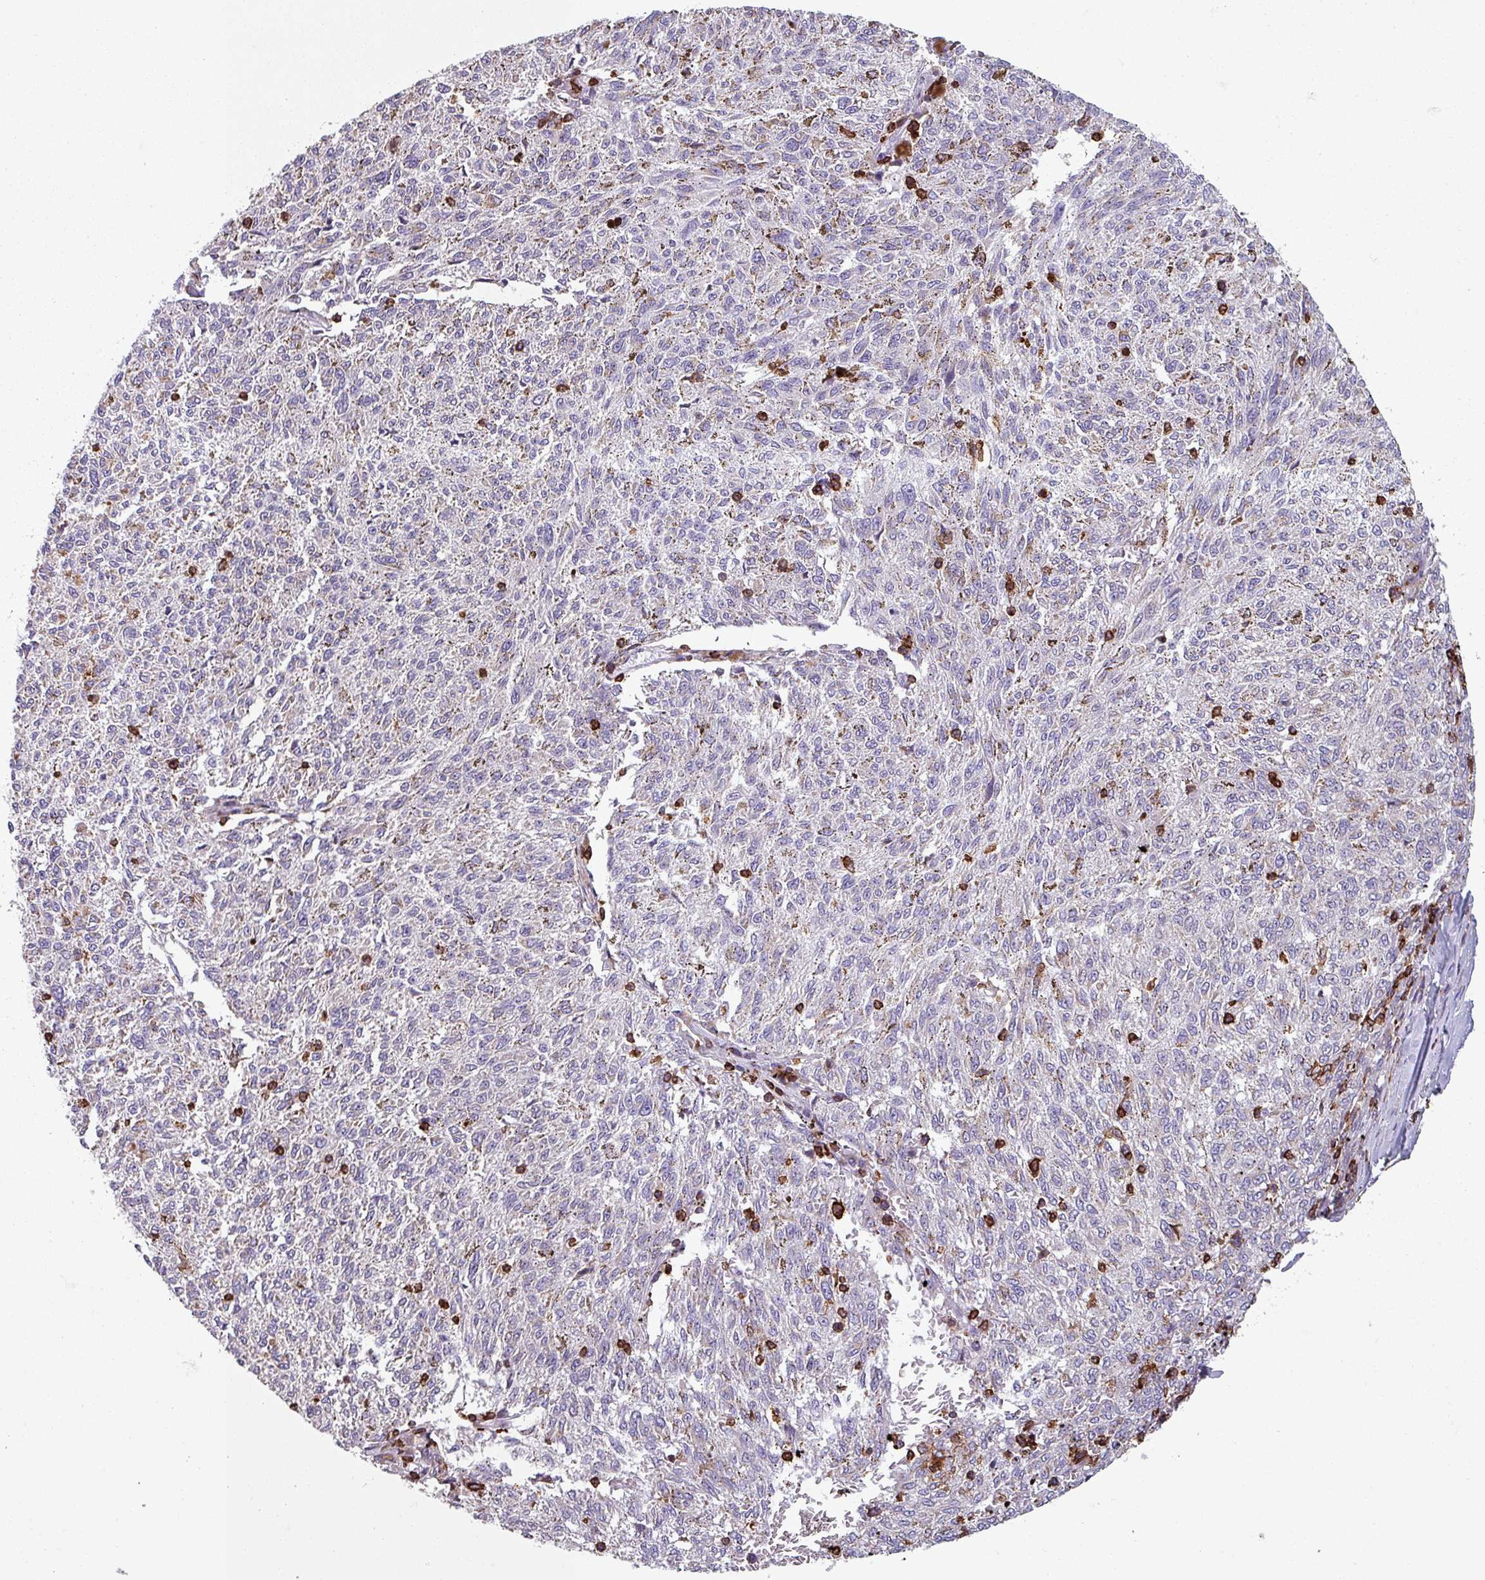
{"staining": {"intensity": "negative", "quantity": "none", "location": "none"}, "tissue": "melanoma", "cell_type": "Tumor cells", "image_type": "cancer", "snomed": [{"axis": "morphology", "description": "Malignant melanoma, NOS"}, {"axis": "topography", "description": "Skin"}], "caption": "Protein analysis of malignant melanoma displays no significant staining in tumor cells.", "gene": "NEDD9", "patient": {"sex": "female", "age": 72}}